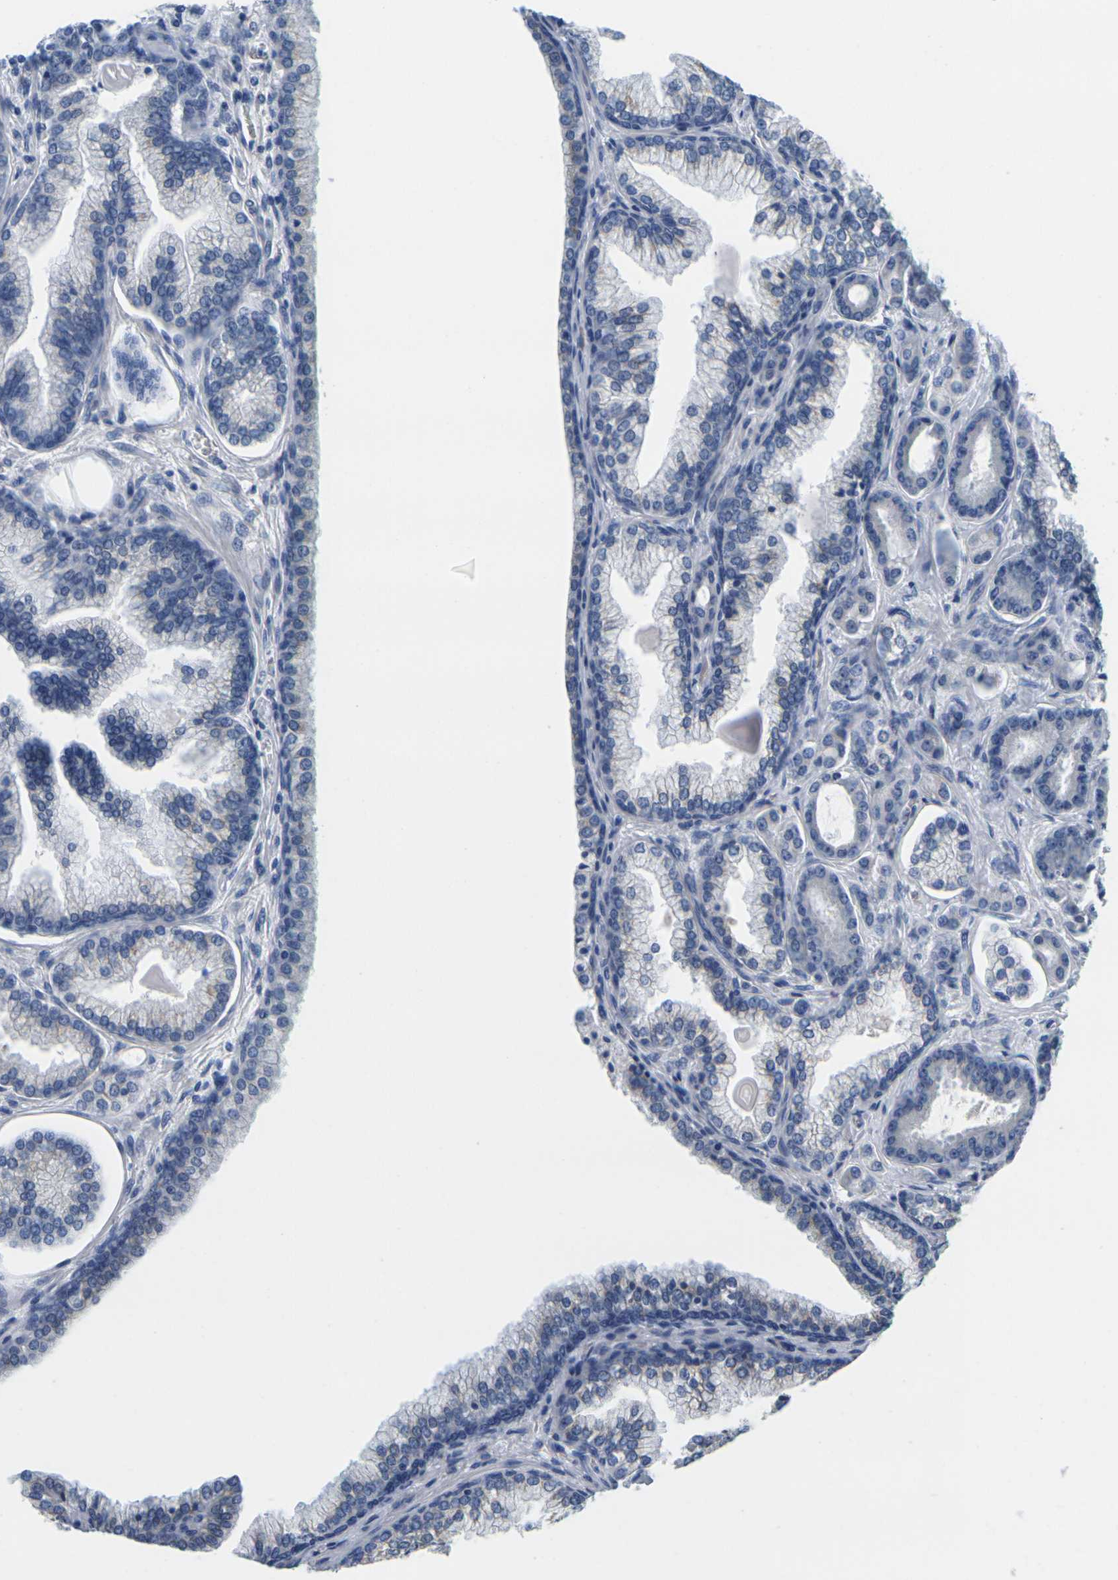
{"staining": {"intensity": "negative", "quantity": "none", "location": "none"}, "tissue": "prostate cancer", "cell_type": "Tumor cells", "image_type": "cancer", "snomed": [{"axis": "morphology", "description": "Adenocarcinoma, Low grade"}, {"axis": "topography", "description": "Prostate"}], "caption": "An image of human low-grade adenocarcinoma (prostate) is negative for staining in tumor cells.", "gene": "GPR15", "patient": {"sex": "male", "age": 59}}